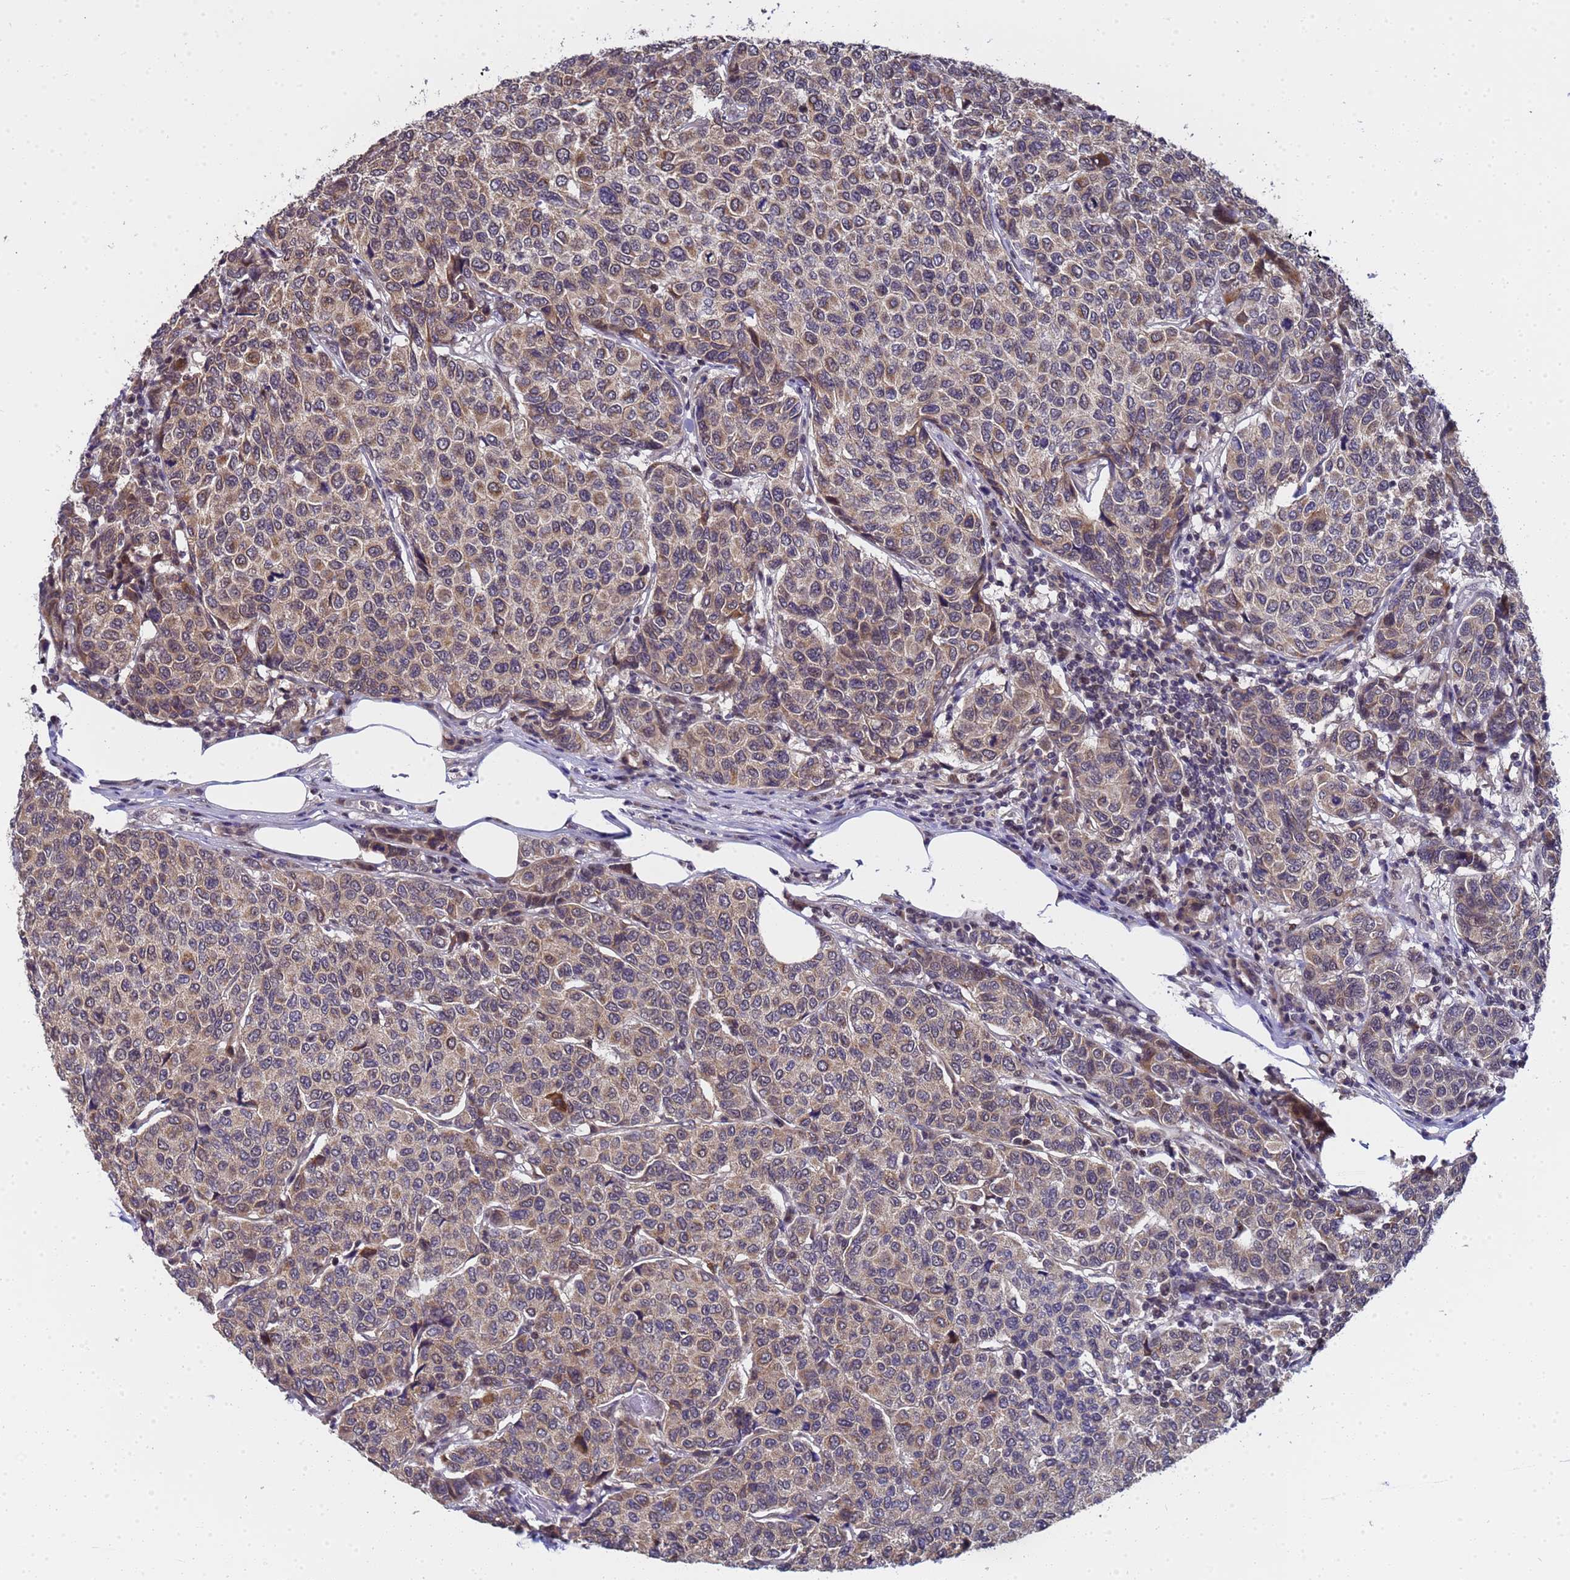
{"staining": {"intensity": "moderate", "quantity": "25%-75%", "location": "cytoplasmic/membranous"}, "tissue": "breast cancer", "cell_type": "Tumor cells", "image_type": "cancer", "snomed": [{"axis": "morphology", "description": "Duct carcinoma"}, {"axis": "topography", "description": "Breast"}], "caption": "High-magnification brightfield microscopy of breast intraductal carcinoma stained with DAB (brown) and counterstained with hematoxylin (blue). tumor cells exhibit moderate cytoplasmic/membranous expression is identified in approximately25%-75% of cells.", "gene": "ANAPC13", "patient": {"sex": "female", "age": 55}}